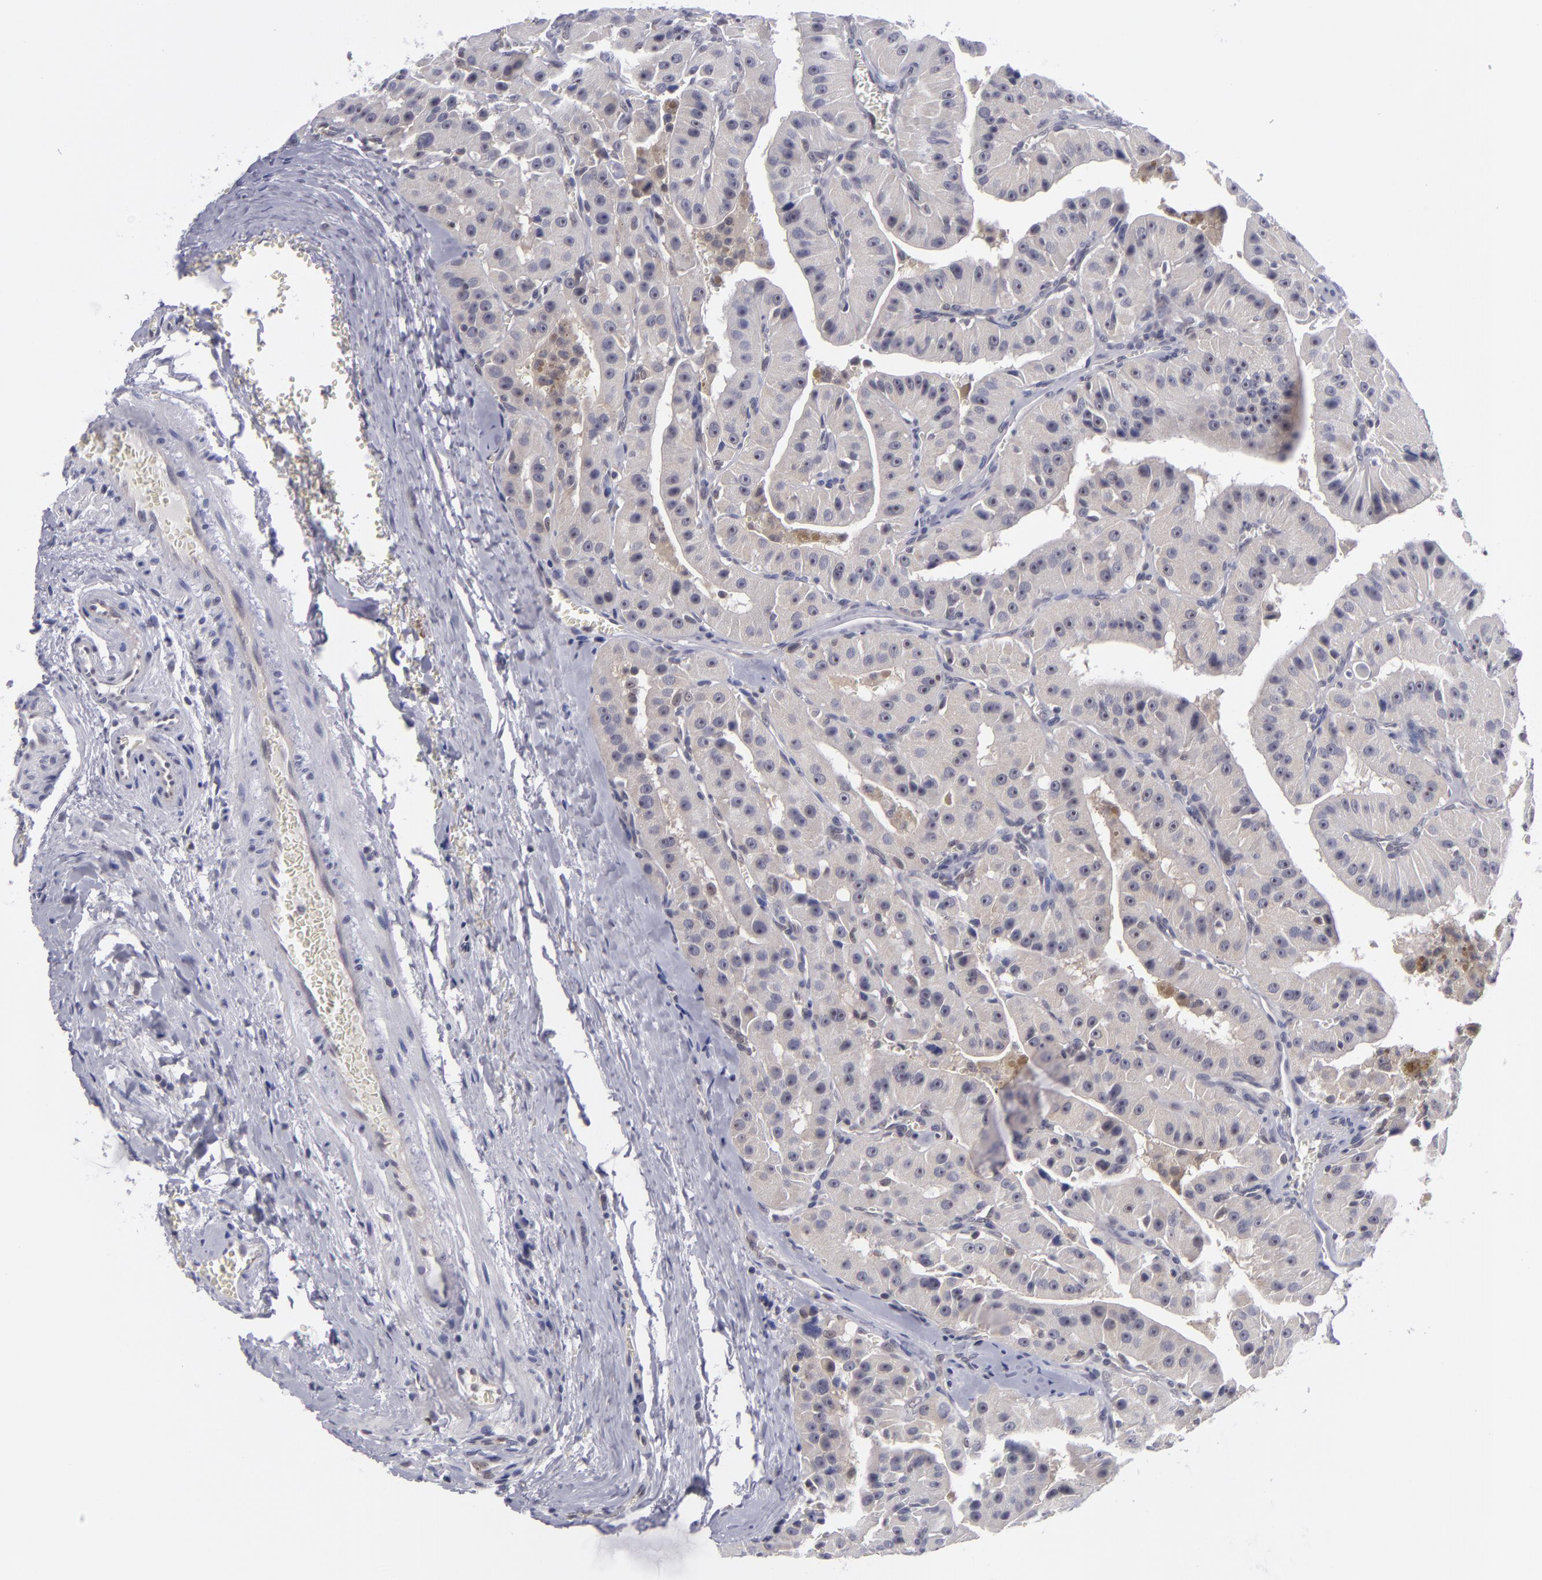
{"staining": {"intensity": "weak", "quantity": "25%-75%", "location": "cytoplasmic/membranous"}, "tissue": "thyroid cancer", "cell_type": "Tumor cells", "image_type": "cancer", "snomed": [{"axis": "morphology", "description": "Carcinoma, NOS"}, {"axis": "topography", "description": "Thyroid gland"}], "caption": "Tumor cells display low levels of weak cytoplasmic/membranous positivity in about 25%-75% of cells in thyroid carcinoma. (brown staining indicates protein expression, while blue staining denotes nuclei).", "gene": "BCL10", "patient": {"sex": "male", "age": 76}}